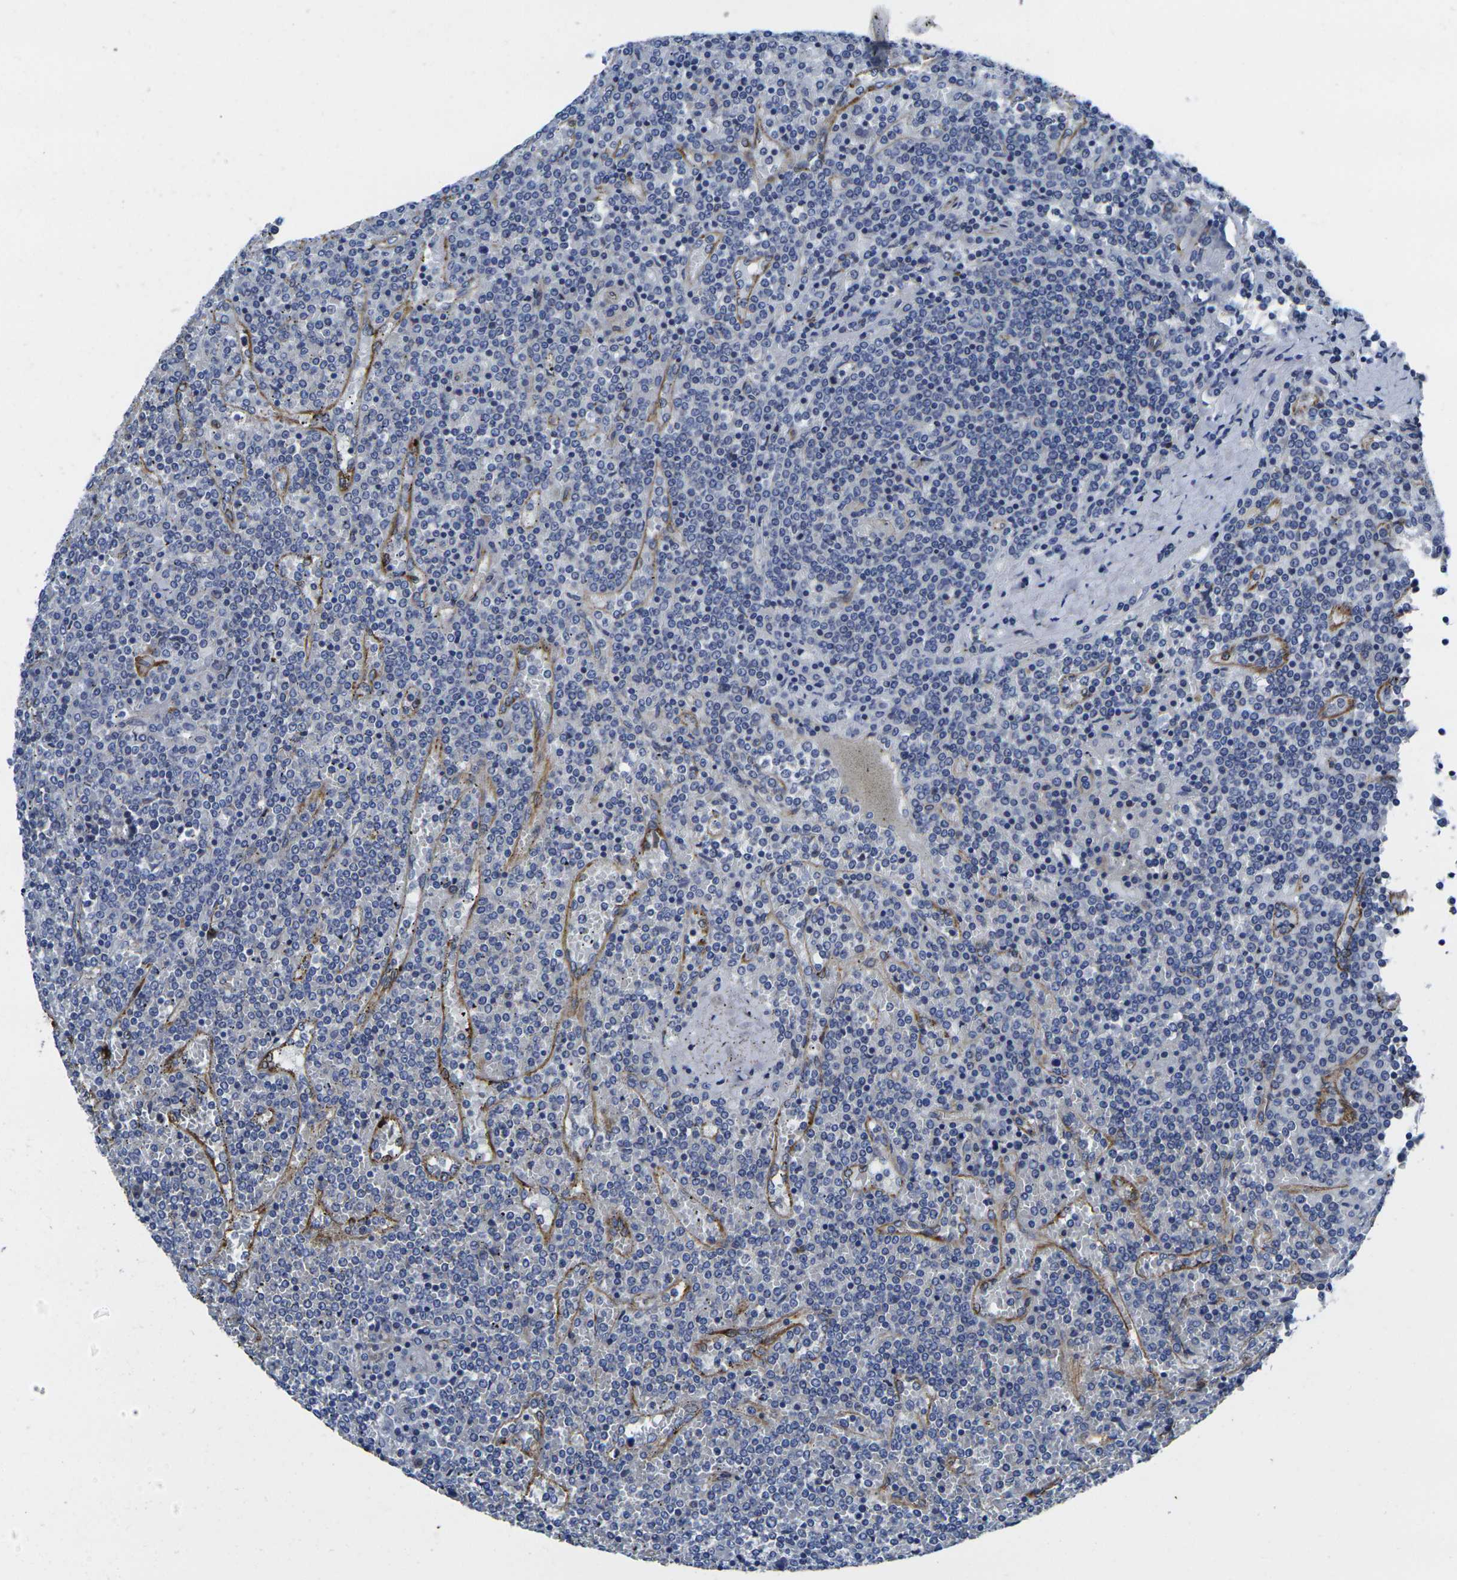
{"staining": {"intensity": "negative", "quantity": "none", "location": "none"}, "tissue": "lymphoma", "cell_type": "Tumor cells", "image_type": "cancer", "snomed": [{"axis": "morphology", "description": "Malignant lymphoma, non-Hodgkin's type, Low grade"}, {"axis": "topography", "description": "Spleen"}], "caption": "The histopathology image demonstrates no significant expression in tumor cells of lymphoma. Nuclei are stained in blue.", "gene": "NUMB", "patient": {"sex": "female", "age": 19}}